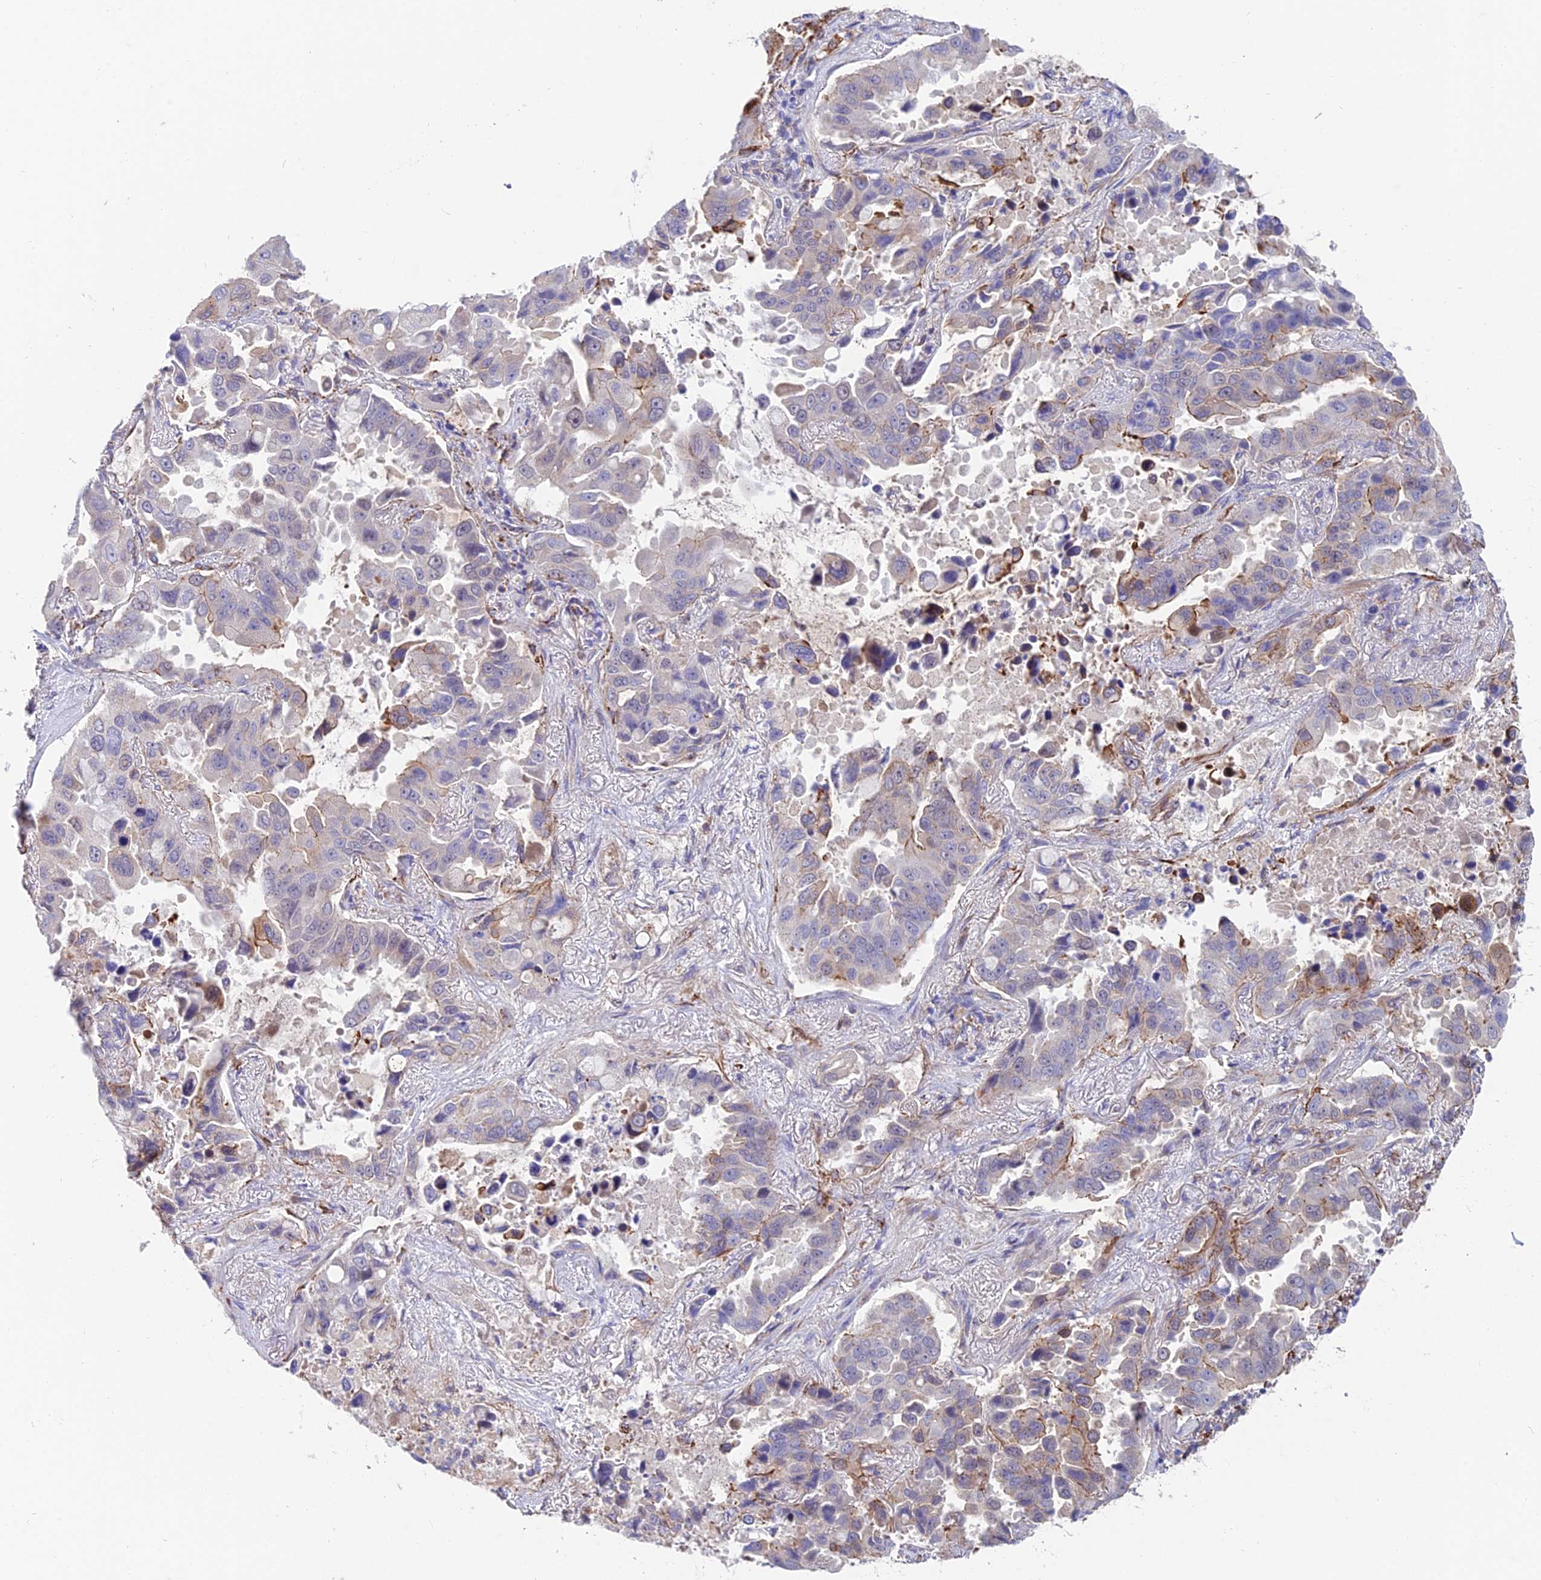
{"staining": {"intensity": "moderate", "quantity": "<25%", "location": "cytoplasmic/membranous"}, "tissue": "lung cancer", "cell_type": "Tumor cells", "image_type": "cancer", "snomed": [{"axis": "morphology", "description": "Adenocarcinoma, NOS"}, {"axis": "topography", "description": "Lung"}], "caption": "Protein staining exhibits moderate cytoplasmic/membranous positivity in about <25% of tumor cells in lung adenocarcinoma.", "gene": "TIGD6", "patient": {"sex": "male", "age": 64}}